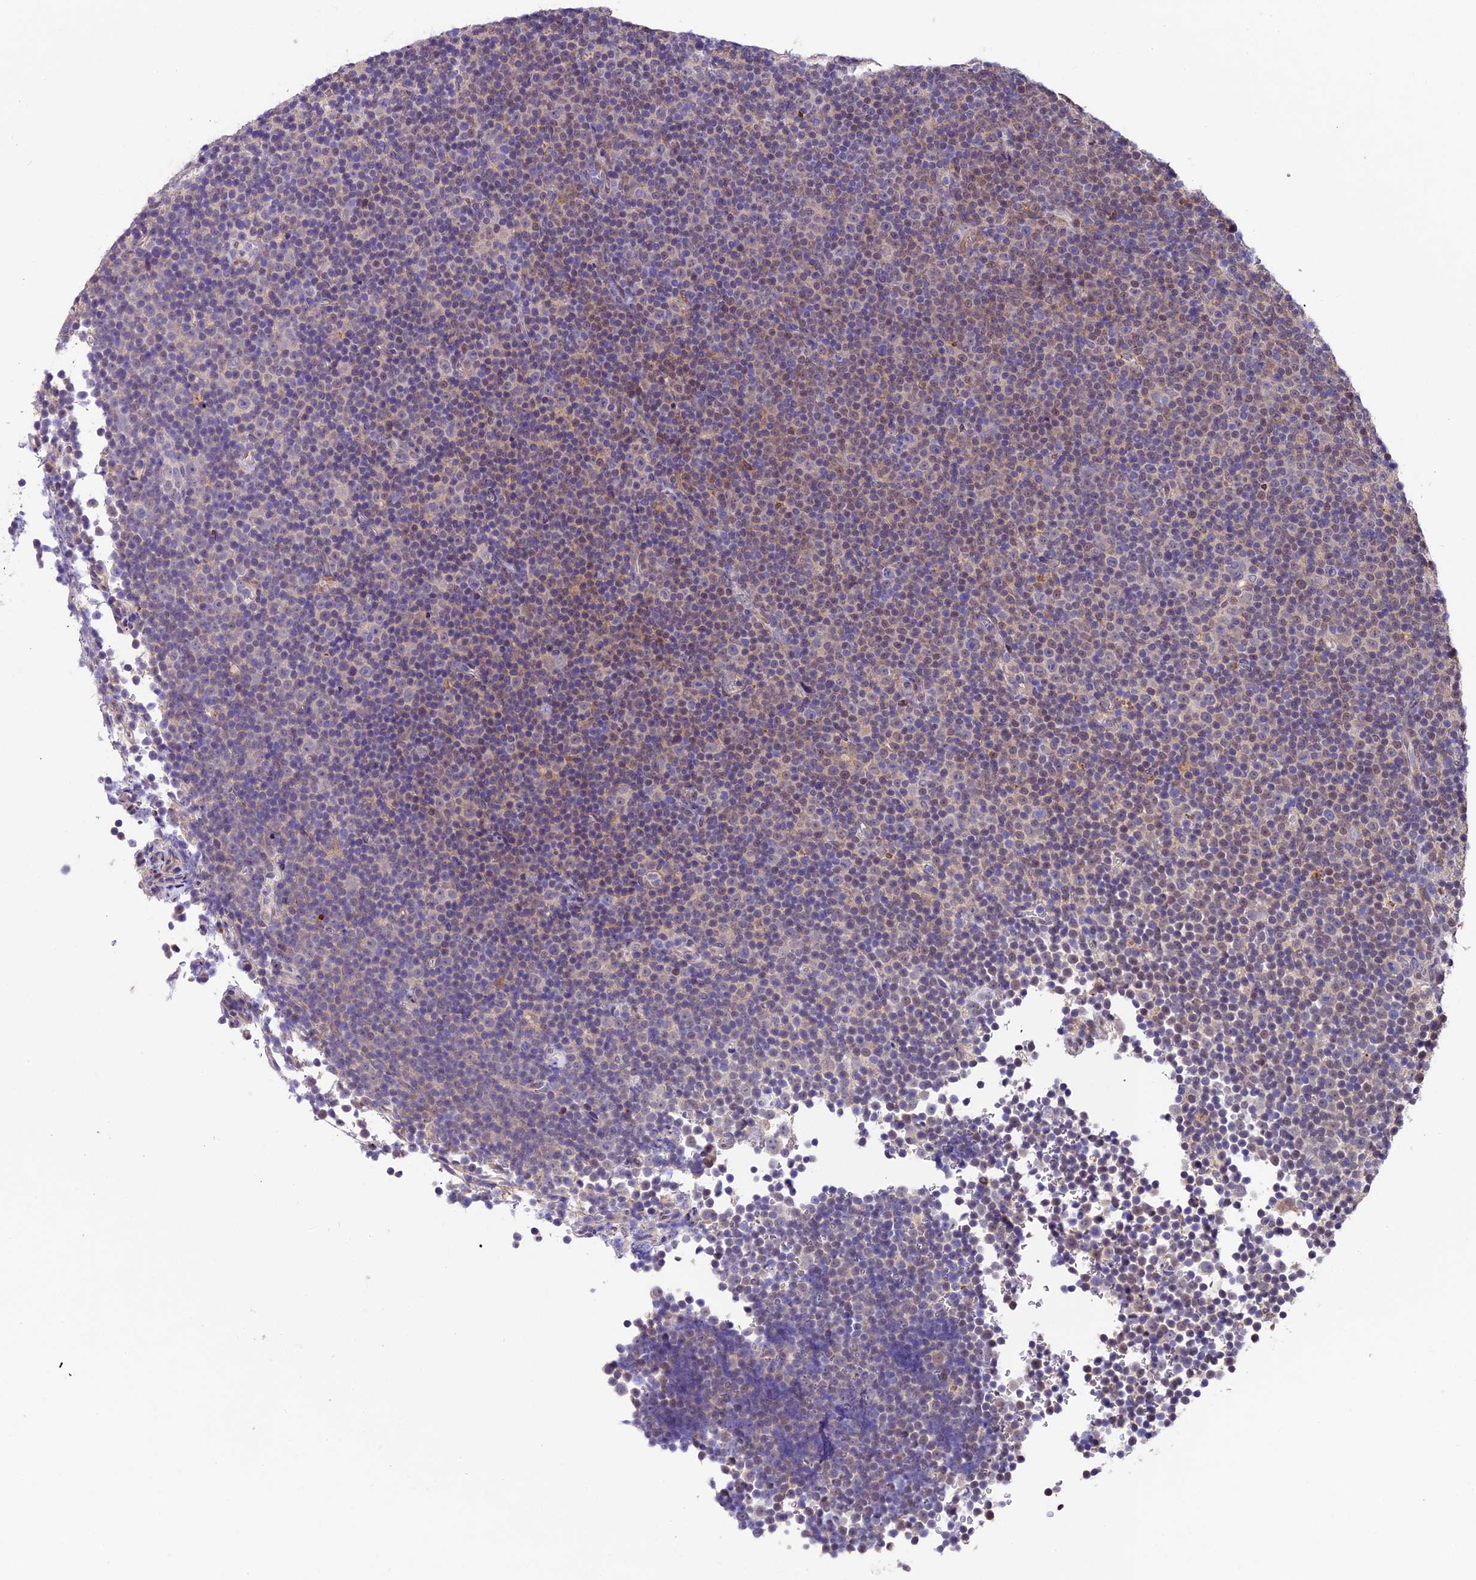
{"staining": {"intensity": "weak", "quantity": "<25%", "location": "cytoplasmic/membranous"}, "tissue": "lymphoma", "cell_type": "Tumor cells", "image_type": "cancer", "snomed": [{"axis": "morphology", "description": "Malignant lymphoma, non-Hodgkin's type, Low grade"}, {"axis": "topography", "description": "Lymph node"}], "caption": "The immunohistochemistry histopathology image has no significant staining in tumor cells of lymphoma tissue.", "gene": "LSM7", "patient": {"sex": "female", "age": 67}}